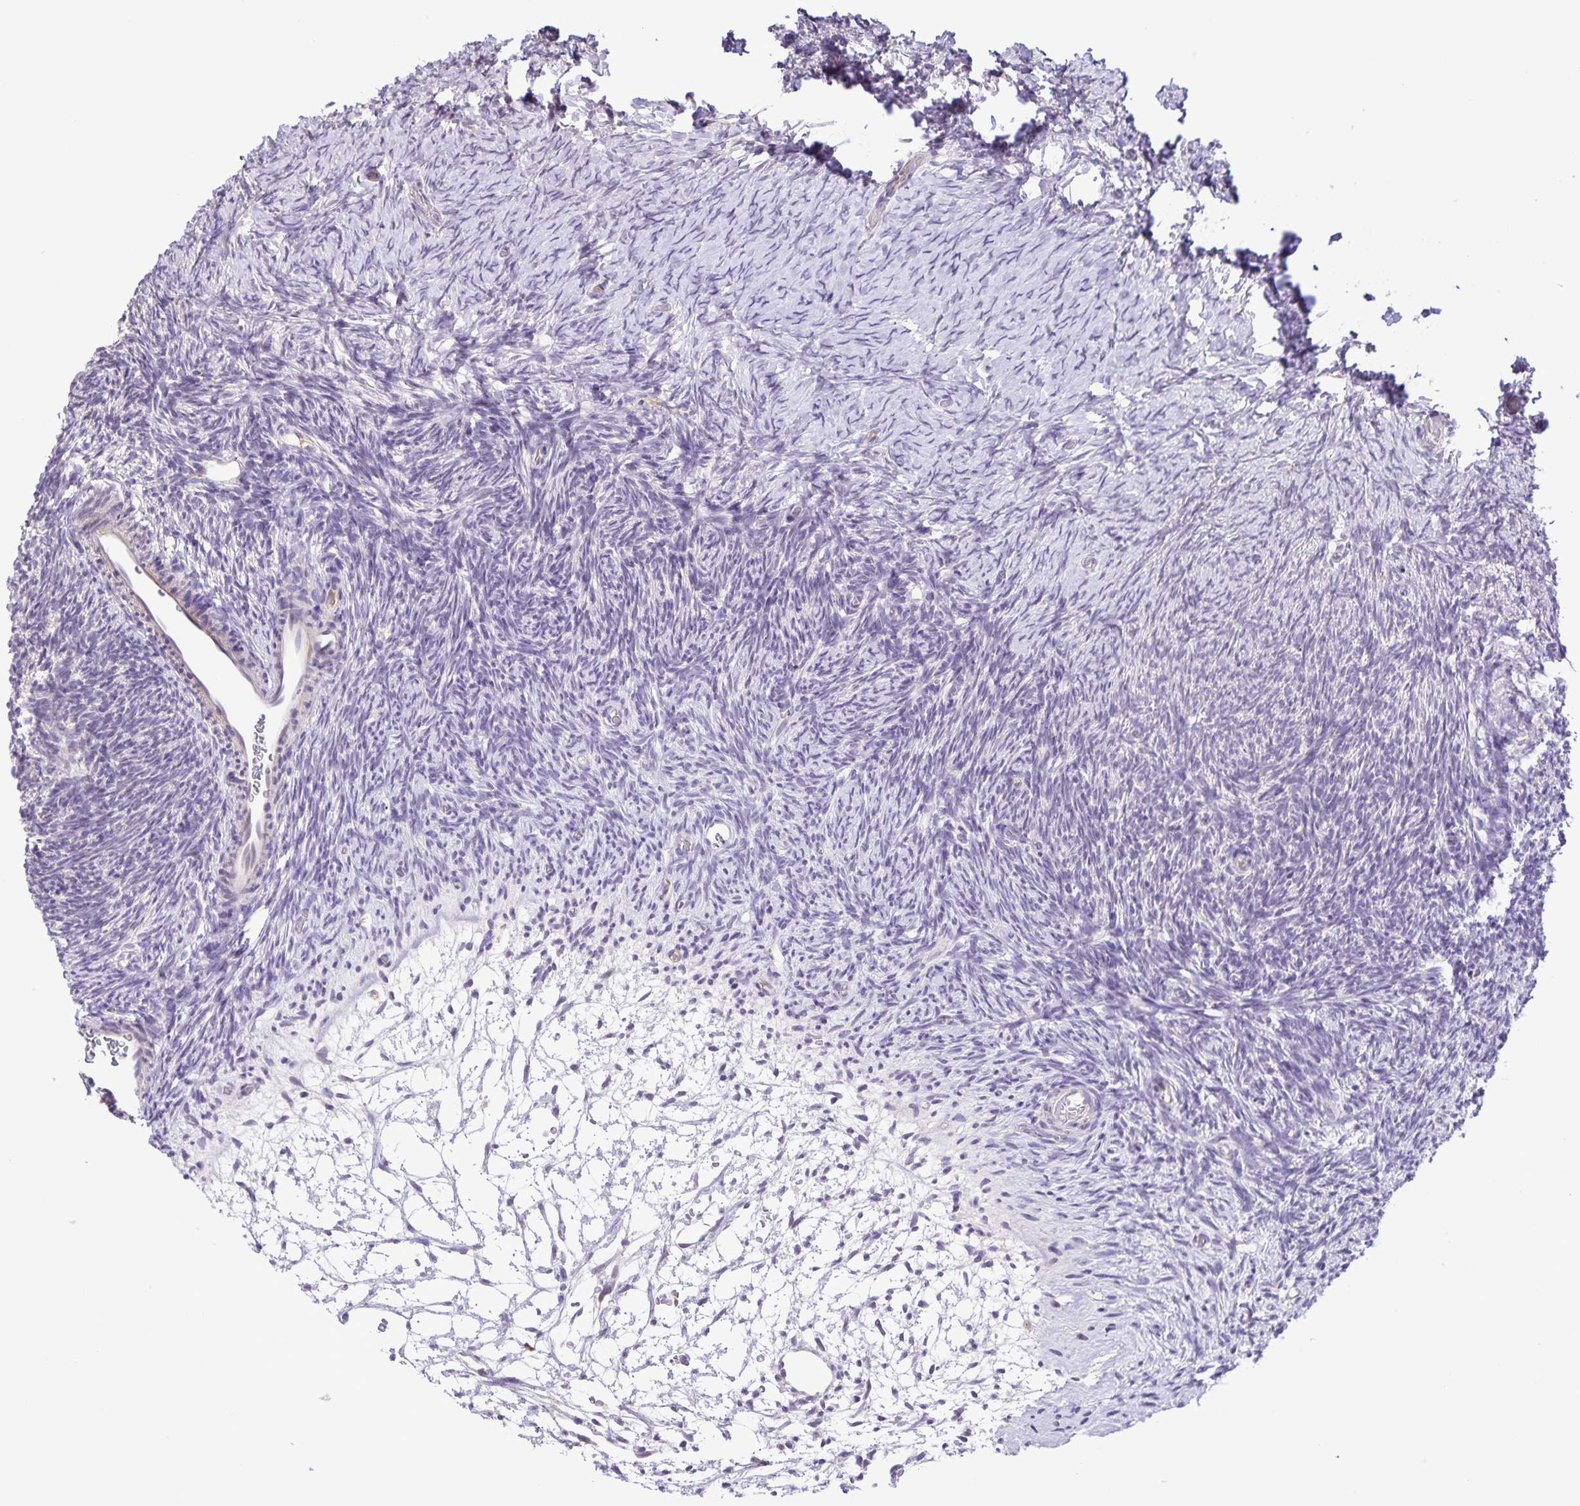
{"staining": {"intensity": "negative", "quantity": "none", "location": "none"}, "tissue": "ovary", "cell_type": "Ovarian stroma cells", "image_type": "normal", "snomed": [{"axis": "morphology", "description": "Normal tissue, NOS"}, {"axis": "topography", "description": "Ovary"}], "caption": "Immunohistochemistry of unremarkable human ovary displays no expression in ovarian stroma cells.", "gene": "ONECUT2", "patient": {"sex": "female", "age": 39}}